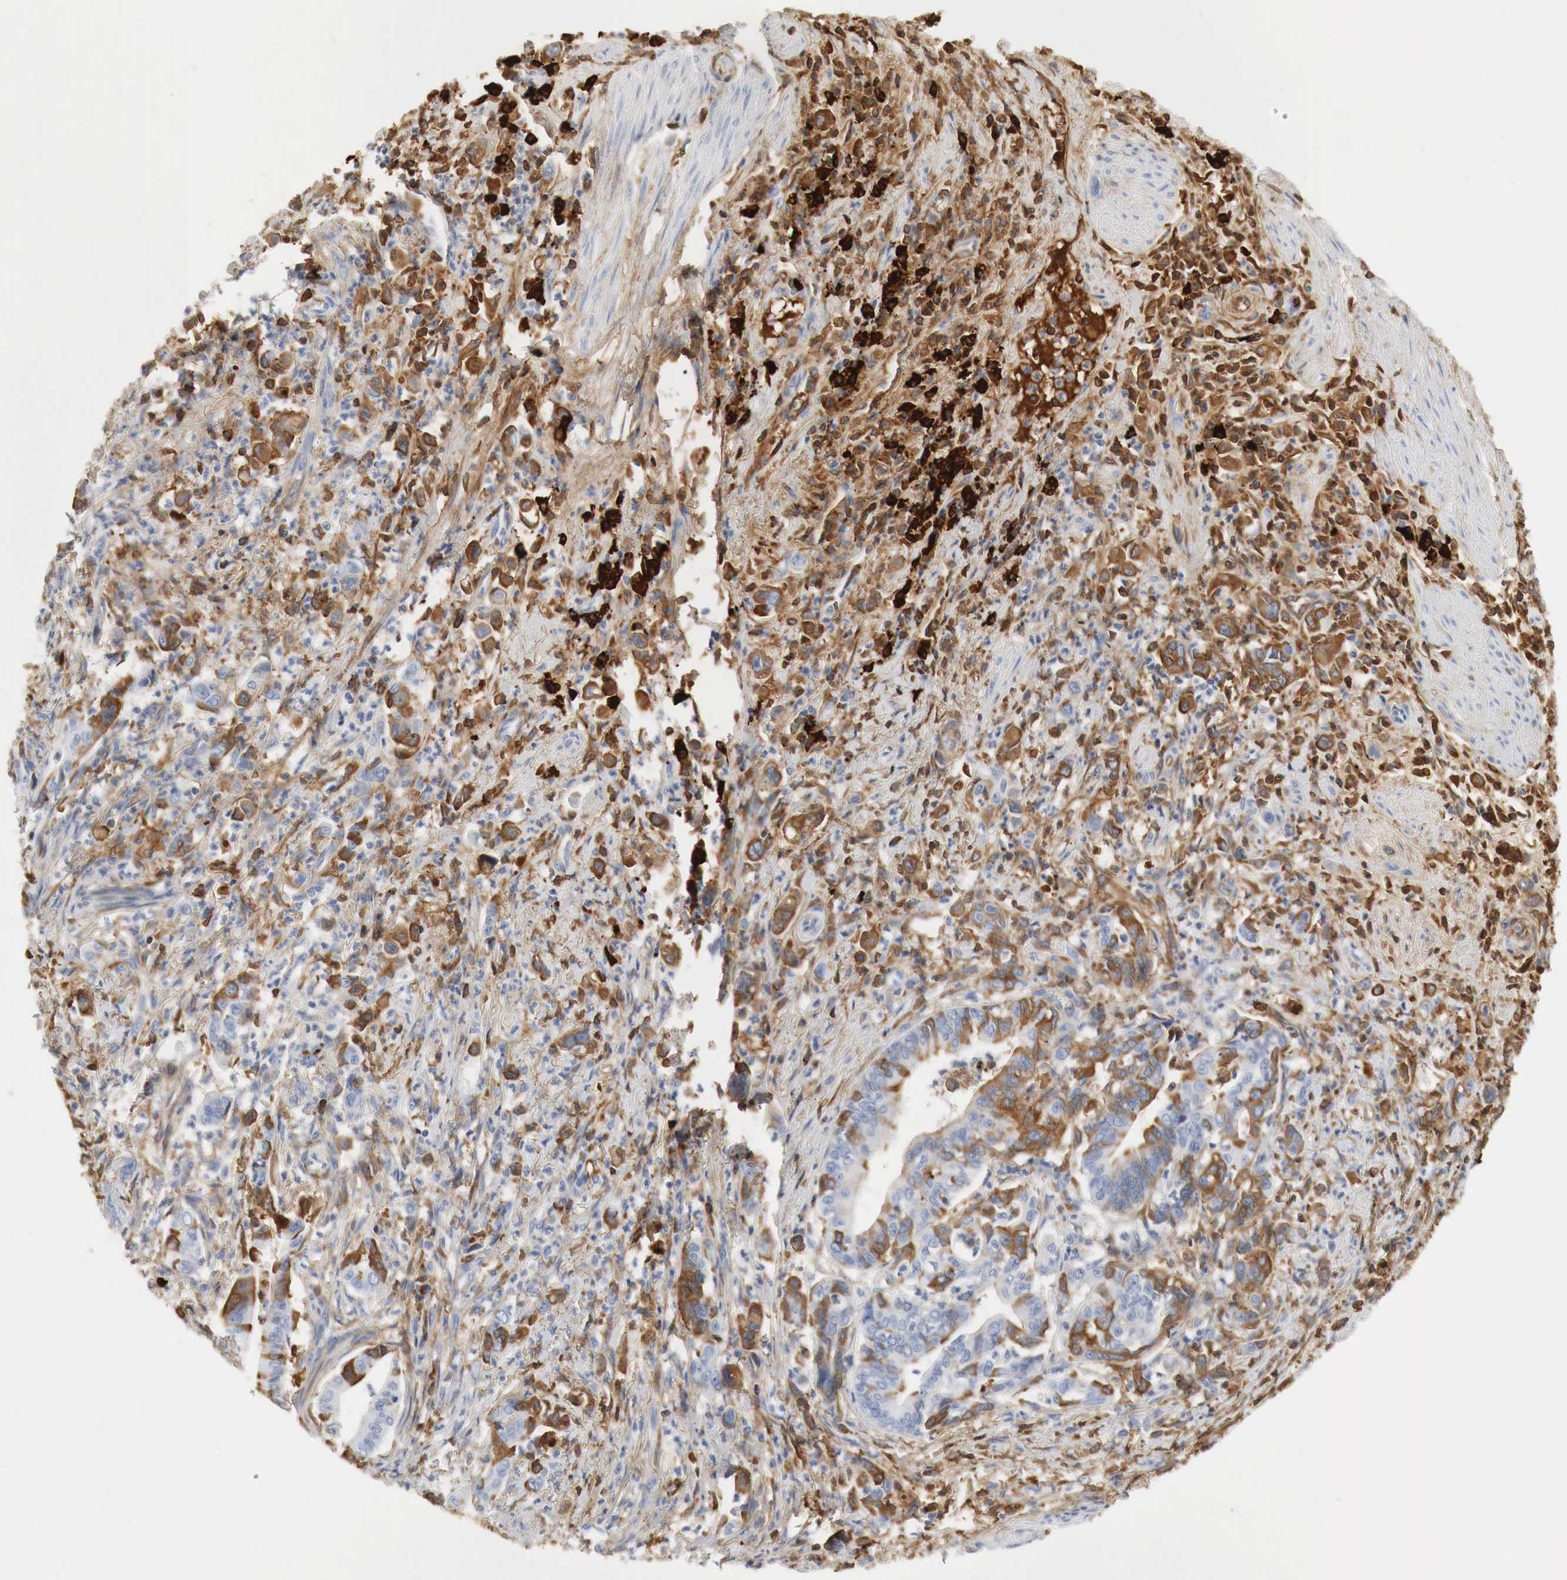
{"staining": {"intensity": "moderate", "quantity": "25%-75%", "location": "cytoplasmic/membranous"}, "tissue": "stomach cancer", "cell_type": "Tumor cells", "image_type": "cancer", "snomed": [{"axis": "morphology", "description": "Adenocarcinoma, NOS"}, {"axis": "topography", "description": "Stomach"}], "caption": "A micrograph of human stomach adenocarcinoma stained for a protein demonstrates moderate cytoplasmic/membranous brown staining in tumor cells.", "gene": "IGLC3", "patient": {"sex": "female", "age": 76}}